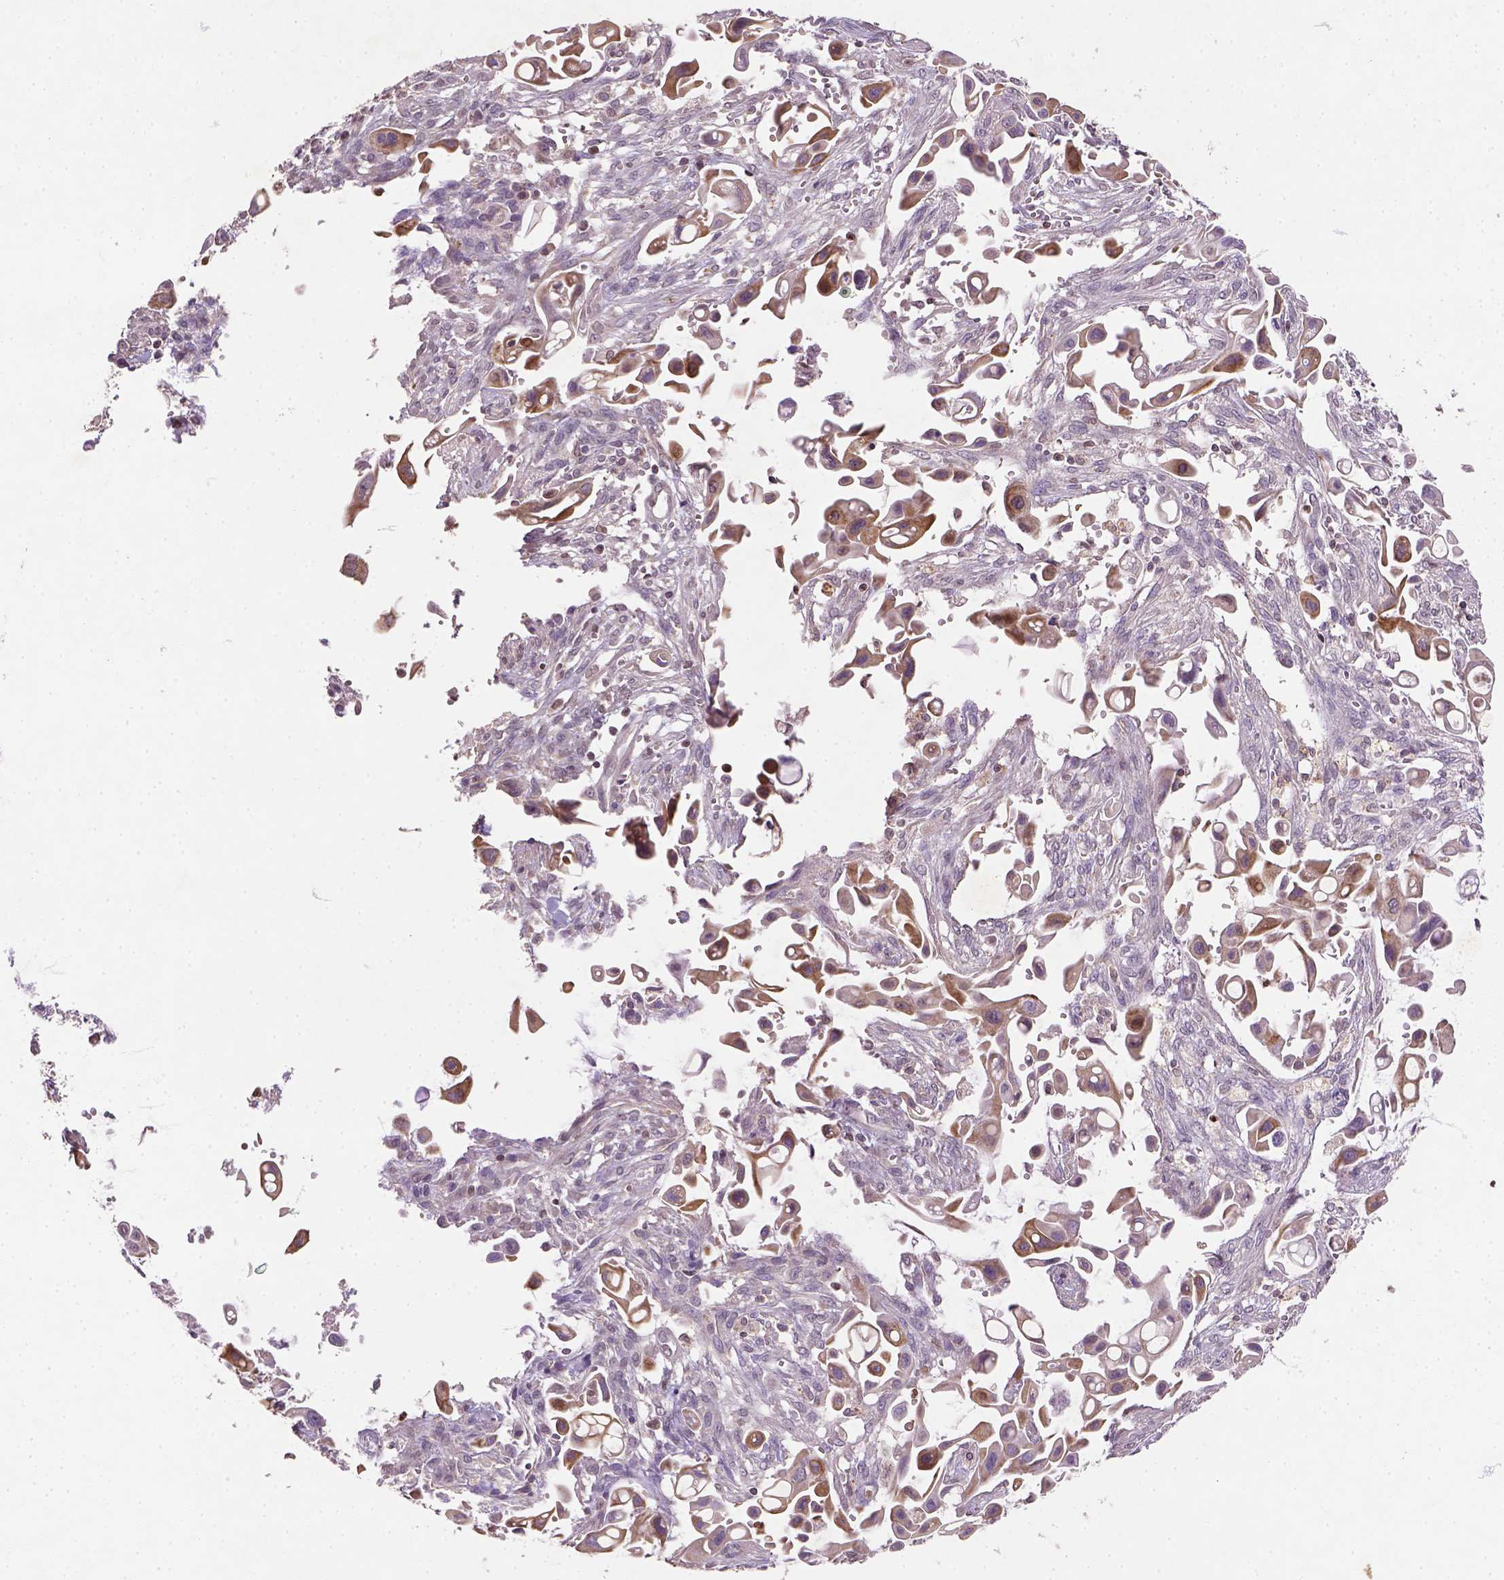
{"staining": {"intensity": "moderate", "quantity": ">75%", "location": "cytoplasmic/membranous"}, "tissue": "pancreatic cancer", "cell_type": "Tumor cells", "image_type": "cancer", "snomed": [{"axis": "morphology", "description": "Adenocarcinoma, NOS"}, {"axis": "topography", "description": "Pancreas"}], "caption": "DAB (3,3'-diaminobenzidine) immunohistochemical staining of human adenocarcinoma (pancreatic) shows moderate cytoplasmic/membranous protein expression in about >75% of tumor cells.", "gene": "NUDT3", "patient": {"sex": "male", "age": 50}}